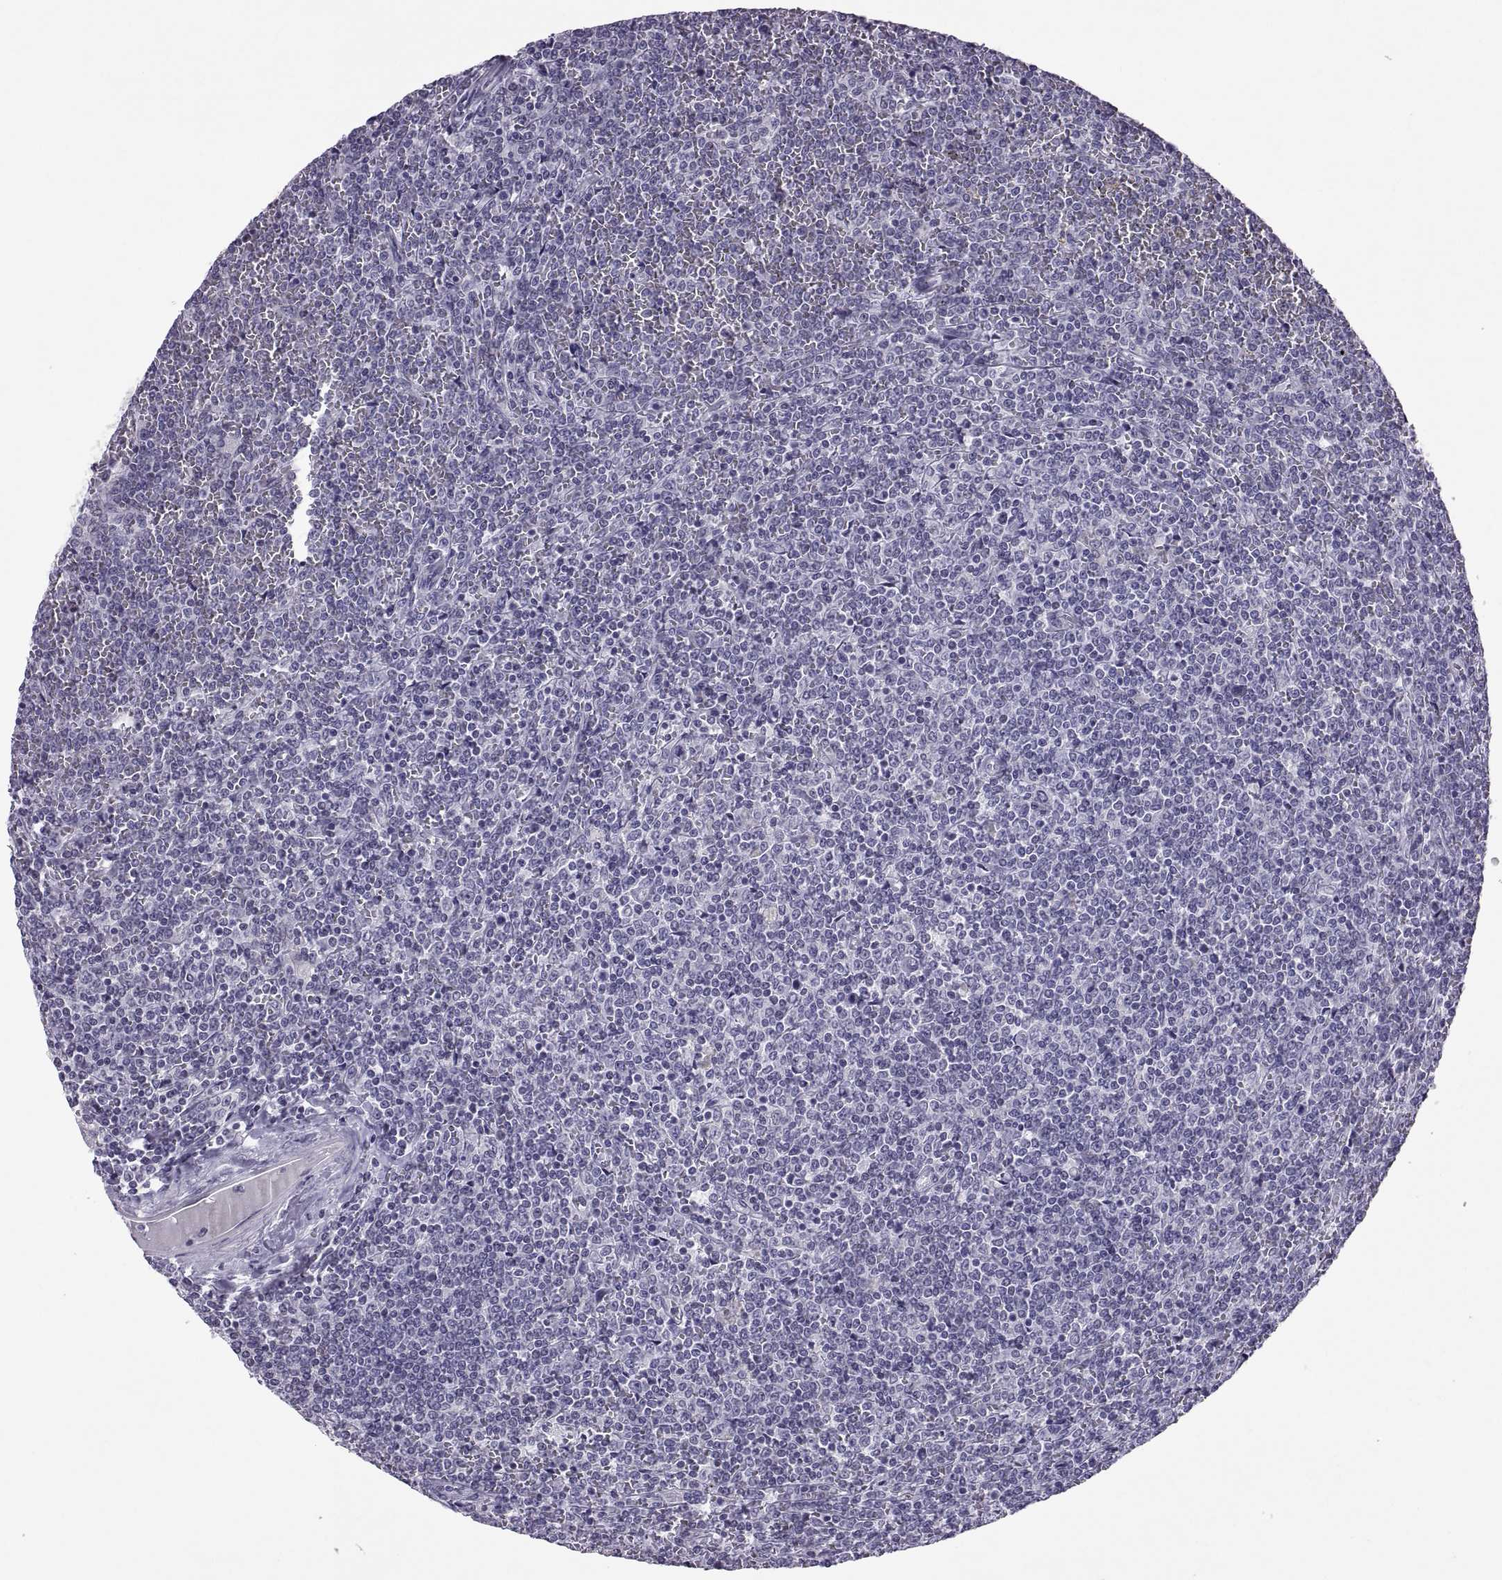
{"staining": {"intensity": "negative", "quantity": "none", "location": "none"}, "tissue": "lymphoma", "cell_type": "Tumor cells", "image_type": "cancer", "snomed": [{"axis": "morphology", "description": "Malignant lymphoma, non-Hodgkin's type, Low grade"}, {"axis": "topography", "description": "Spleen"}], "caption": "Lymphoma was stained to show a protein in brown. There is no significant positivity in tumor cells.", "gene": "KRT77", "patient": {"sex": "female", "age": 19}}